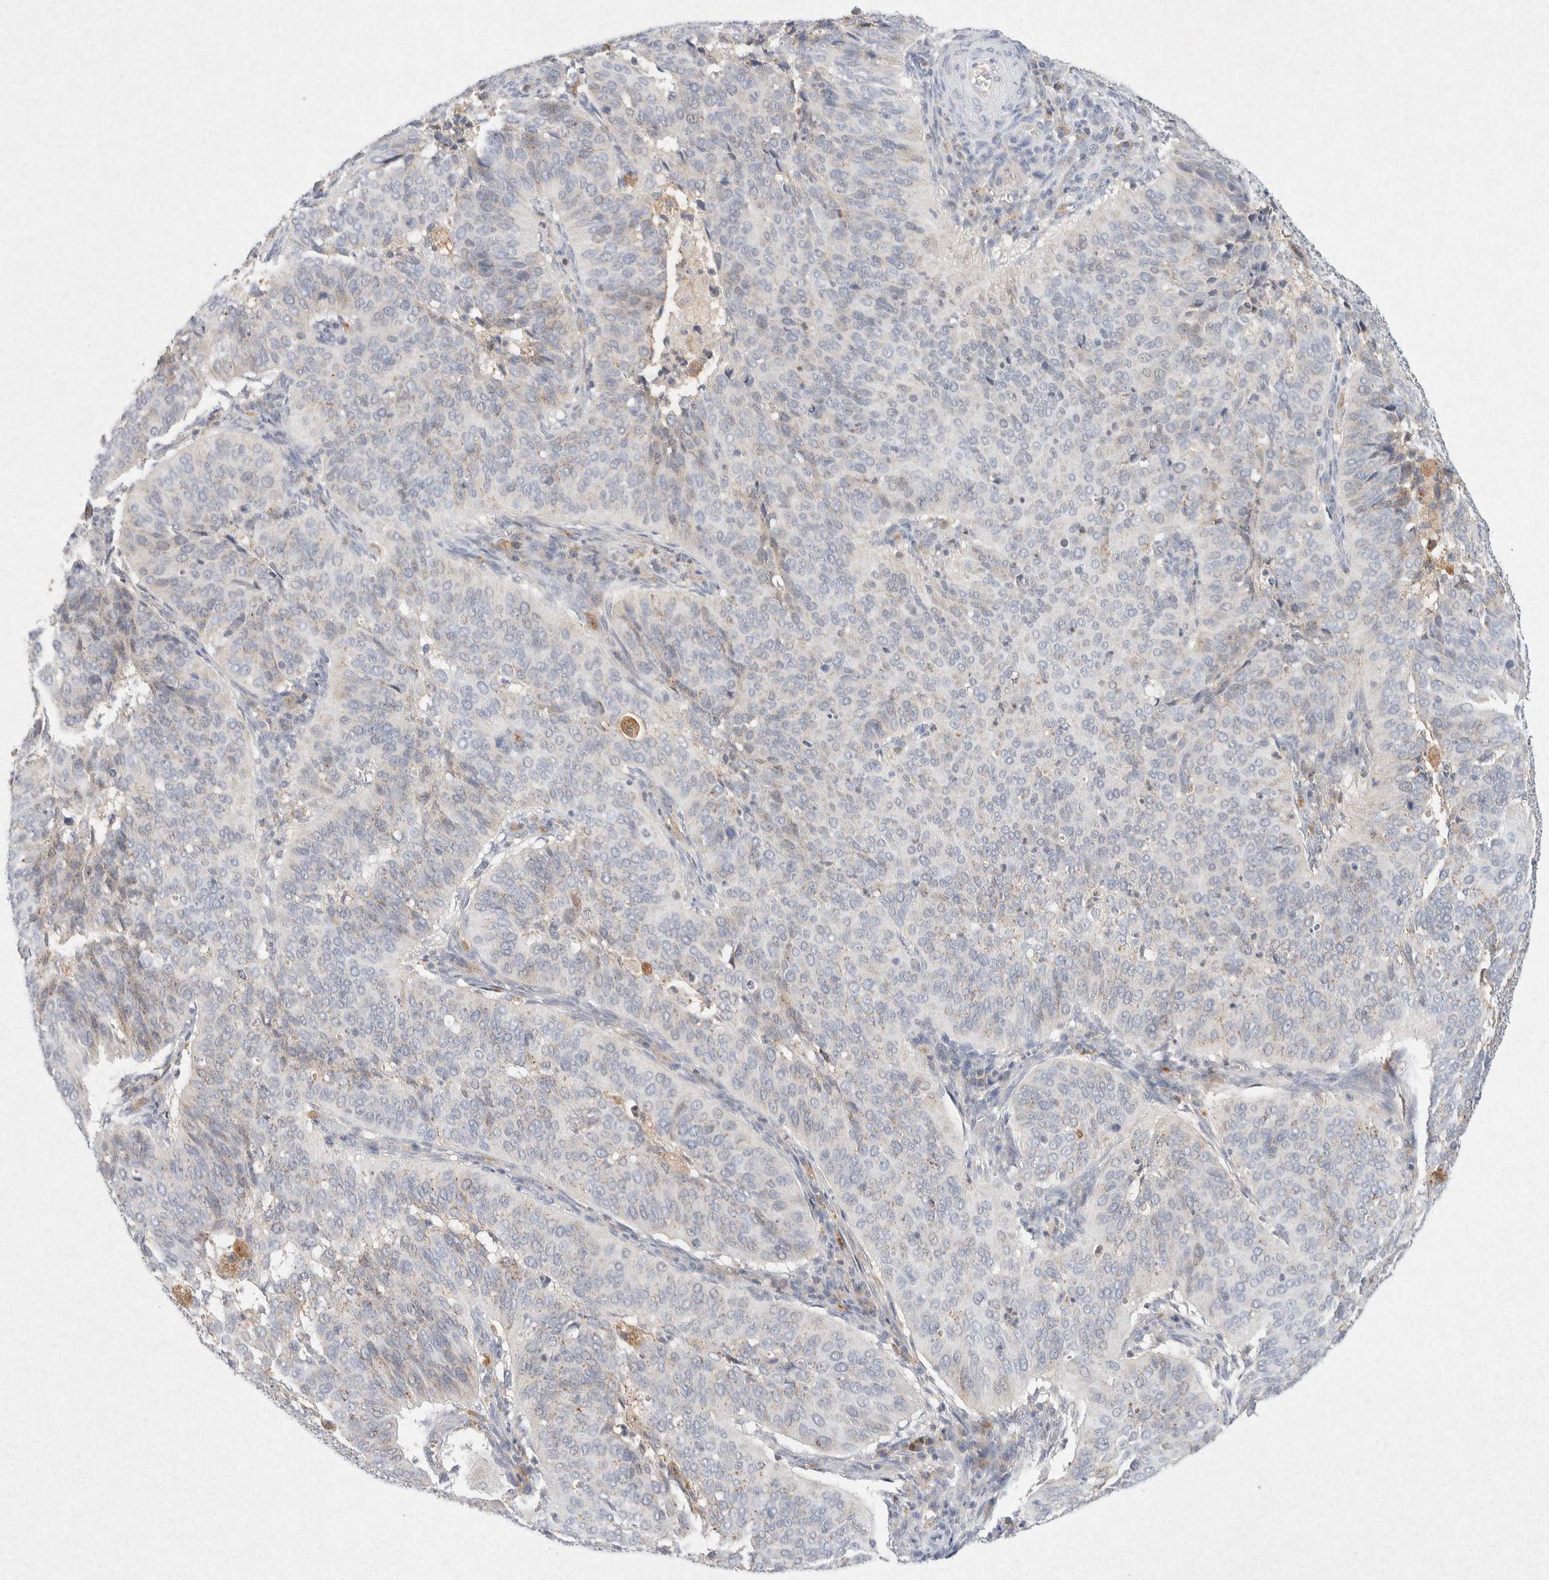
{"staining": {"intensity": "weak", "quantity": "<25%", "location": "cytoplasmic/membranous"}, "tissue": "cervical cancer", "cell_type": "Tumor cells", "image_type": "cancer", "snomed": [{"axis": "morphology", "description": "Normal tissue, NOS"}, {"axis": "morphology", "description": "Squamous cell carcinoma, NOS"}, {"axis": "topography", "description": "Cervix"}], "caption": "This photomicrograph is of cervical cancer (squamous cell carcinoma) stained with immunohistochemistry (IHC) to label a protein in brown with the nuclei are counter-stained blue. There is no positivity in tumor cells.", "gene": "GNAI1", "patient": {"sex": "female", "age": 39}}